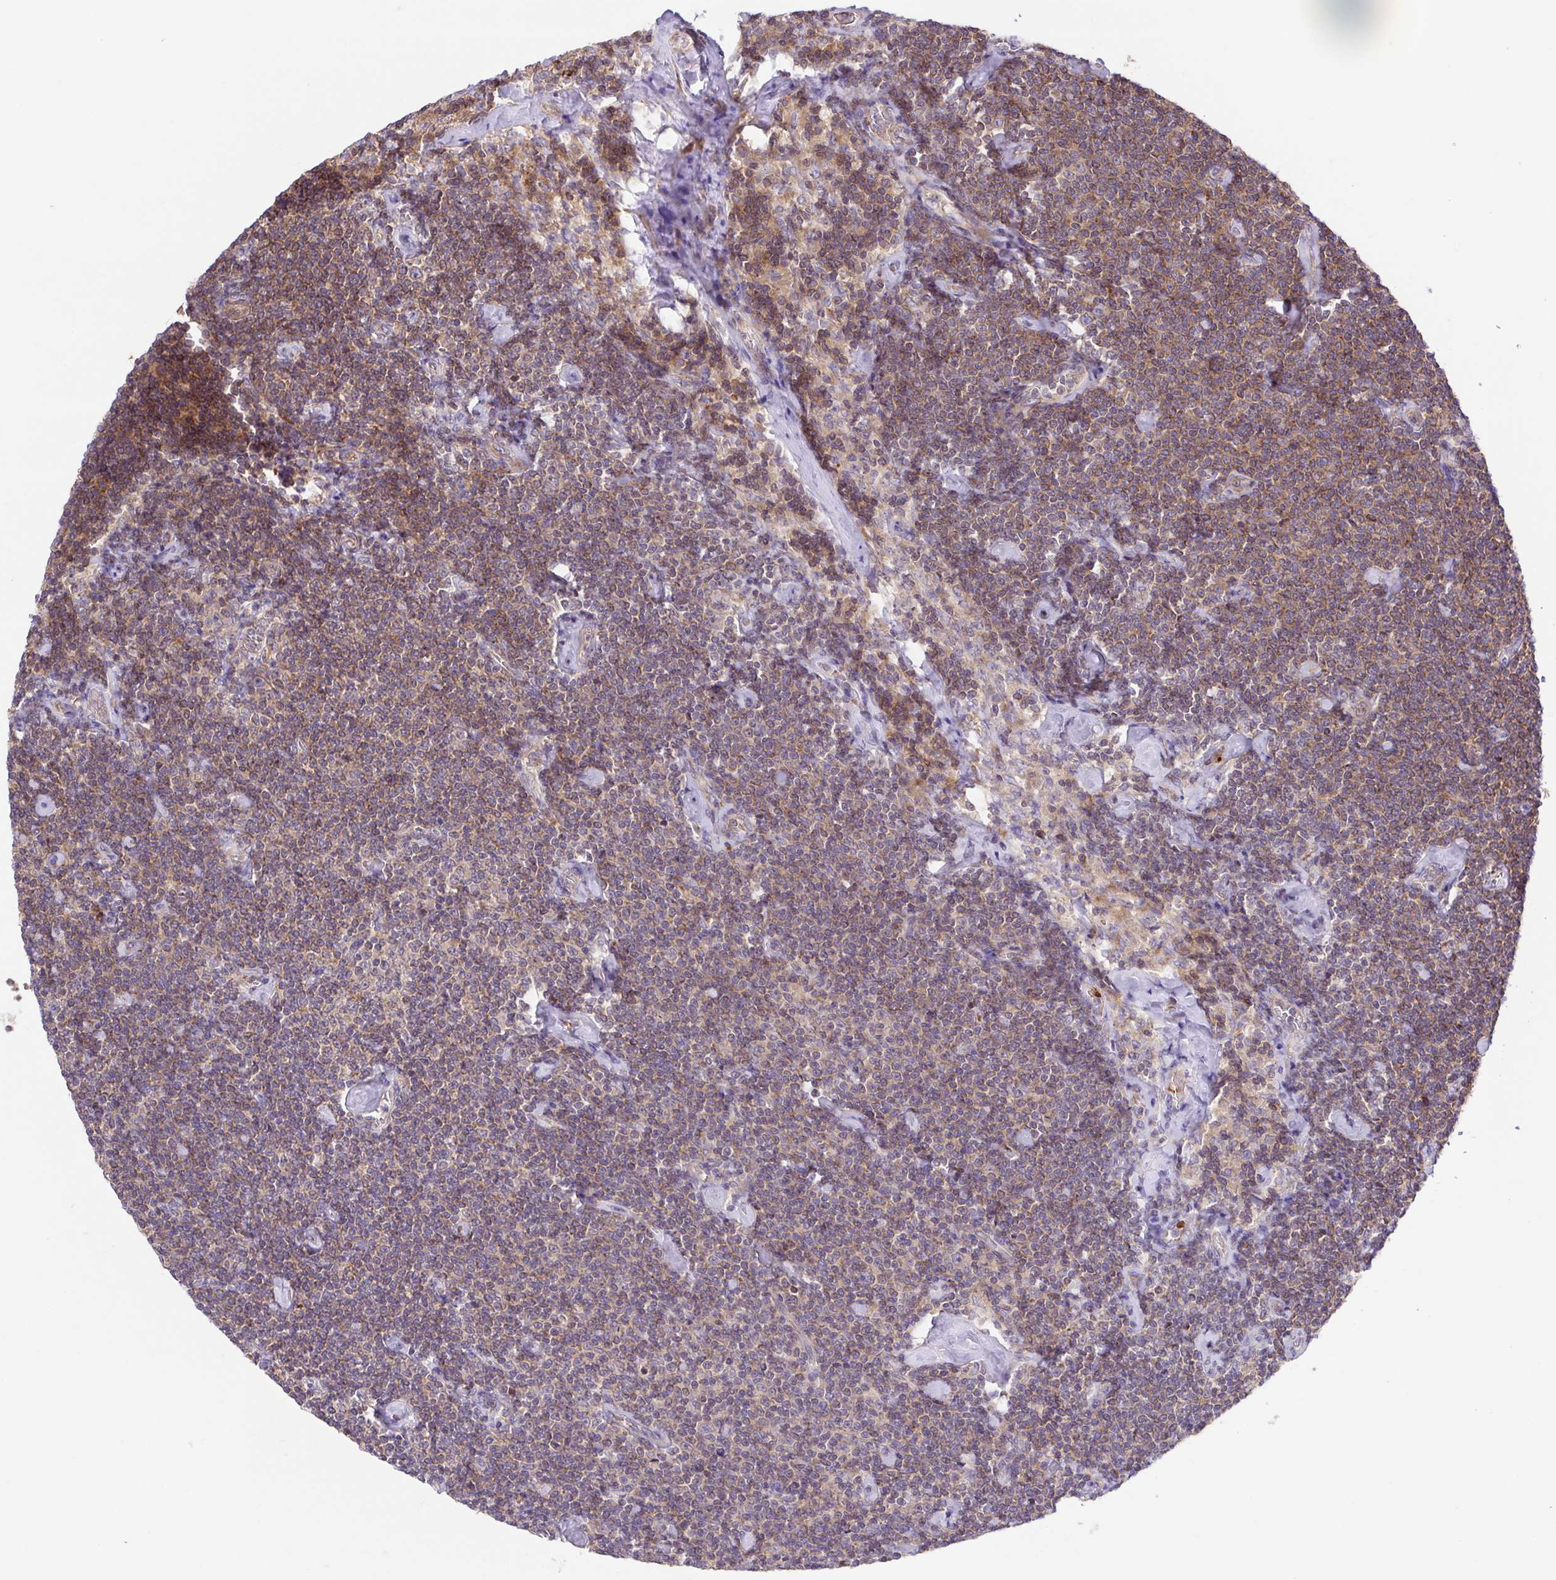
{"staining": {"intensity": "weak", "quantity": ">75%", "location": "cytoplasmic/membranous"}, "tissue": "lymphoma", "cell_type": "Tumor cells", "image_type": "cancer", "snomed": [{"axis": "morphology", "description": "Malignant lymphoma, non-Hodgkin's type, Low grade"}, {"axis": "topography", "description": "Lymph node"}], "caption": "Approximately >75% of tumor cells in malignant lymphoma, non-Hodgkin's type (low-grade) reveal weak cytoplasmic/membranous protein expression as visualized by brown immunohistochemical staining.", "gene": "IDE", "patient": {"sex": "male", "age": 81}}